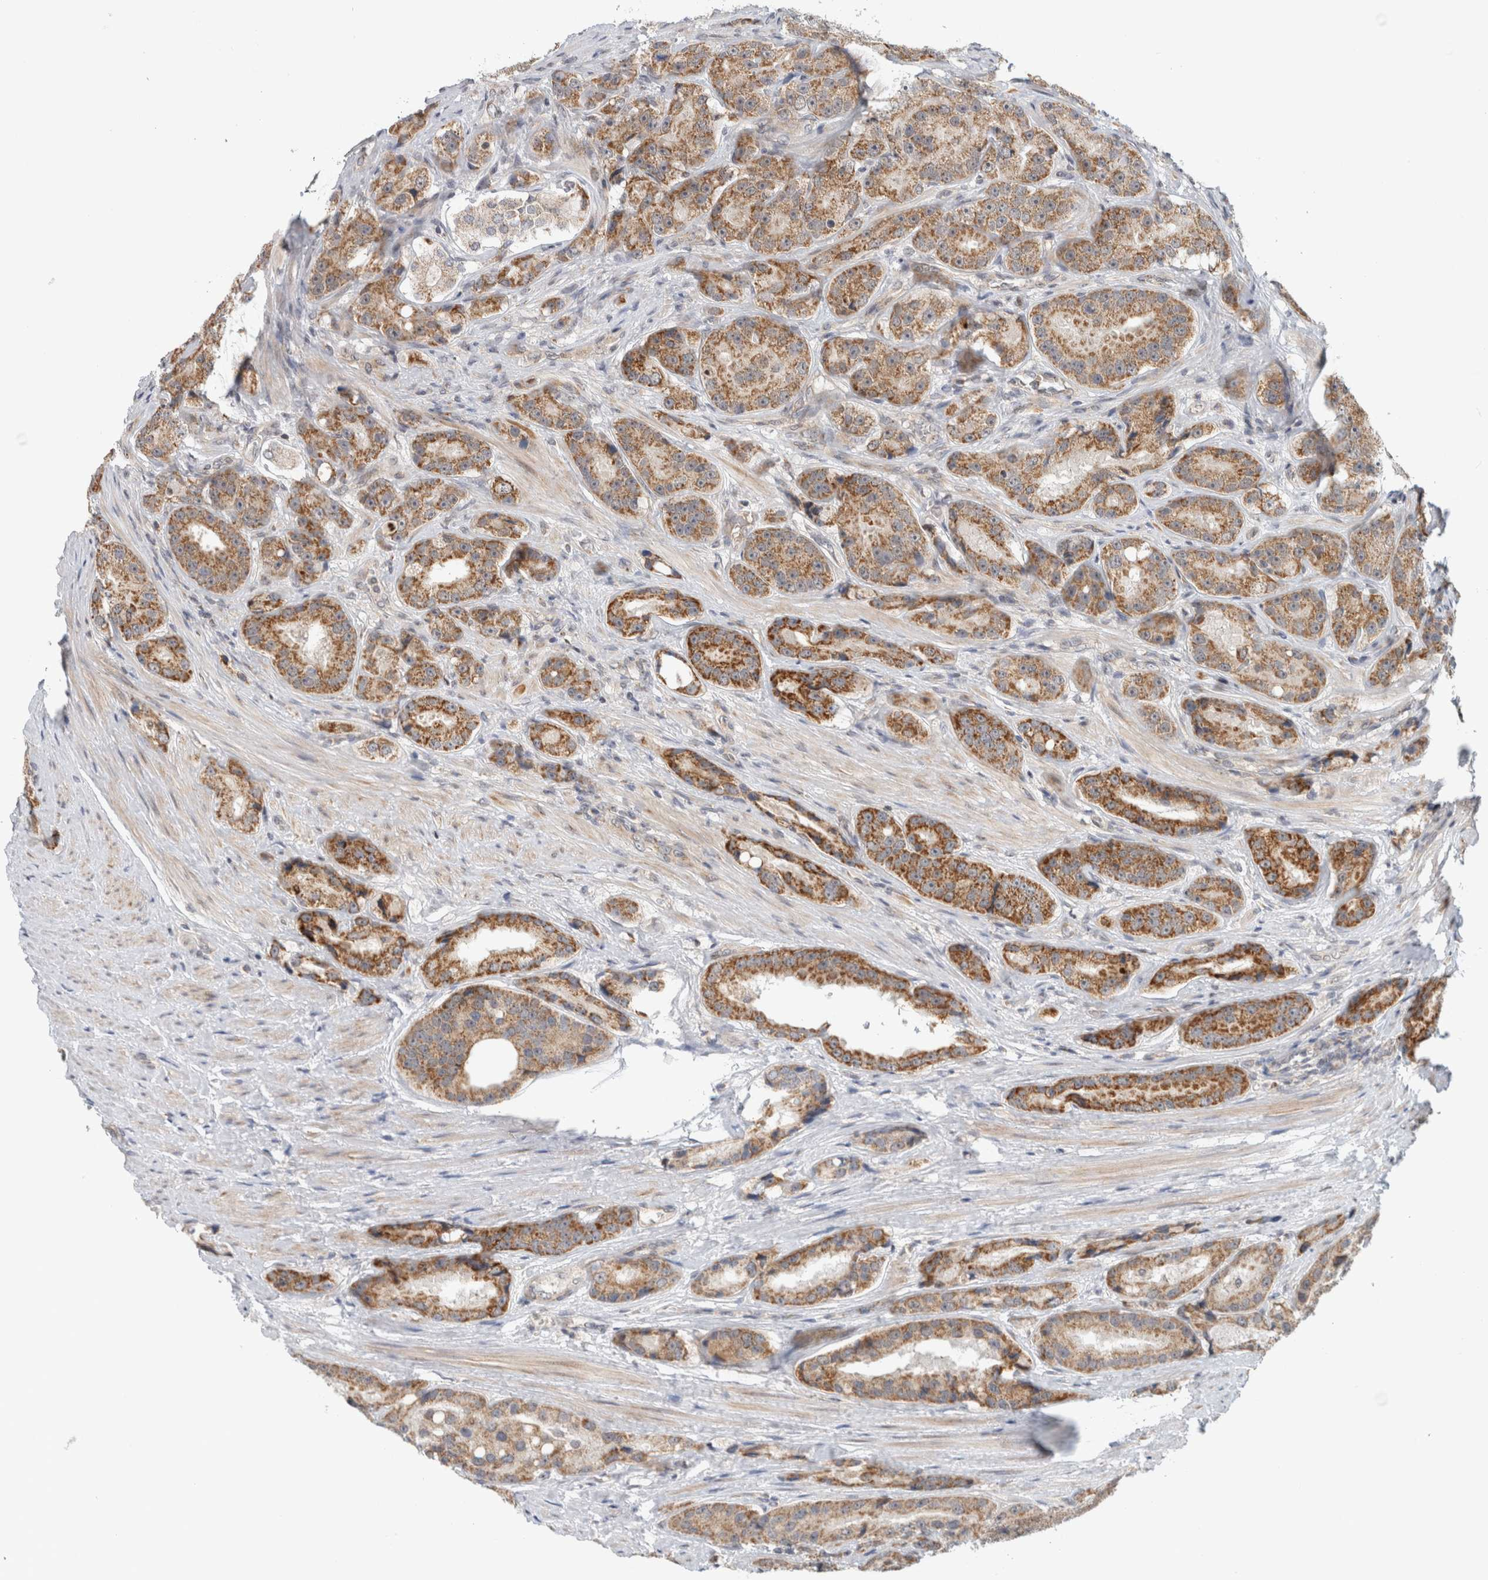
{"staining": {"intensity": "moderate", "quantity": ">75%", "location": "cytoplasmic/membranous"}, "tissue": "prostate cancer", "cell_type": "Tumor cells", "image_type": "cancer", "snomed": [{"axis": "morphology", "description": "Adenocarcinoma, High grade"}, {"axis": "topography", "description": "Prostate"}], "caption": "This micrograph reveals IHC staining of adenocarcinoma (high-grade) (prostate), with medium moderate cytoplasmic/membranous staining in about >75% of tumor cells.", "gene": "CMC2", "patient": {"sex": "male", "age": 60}}